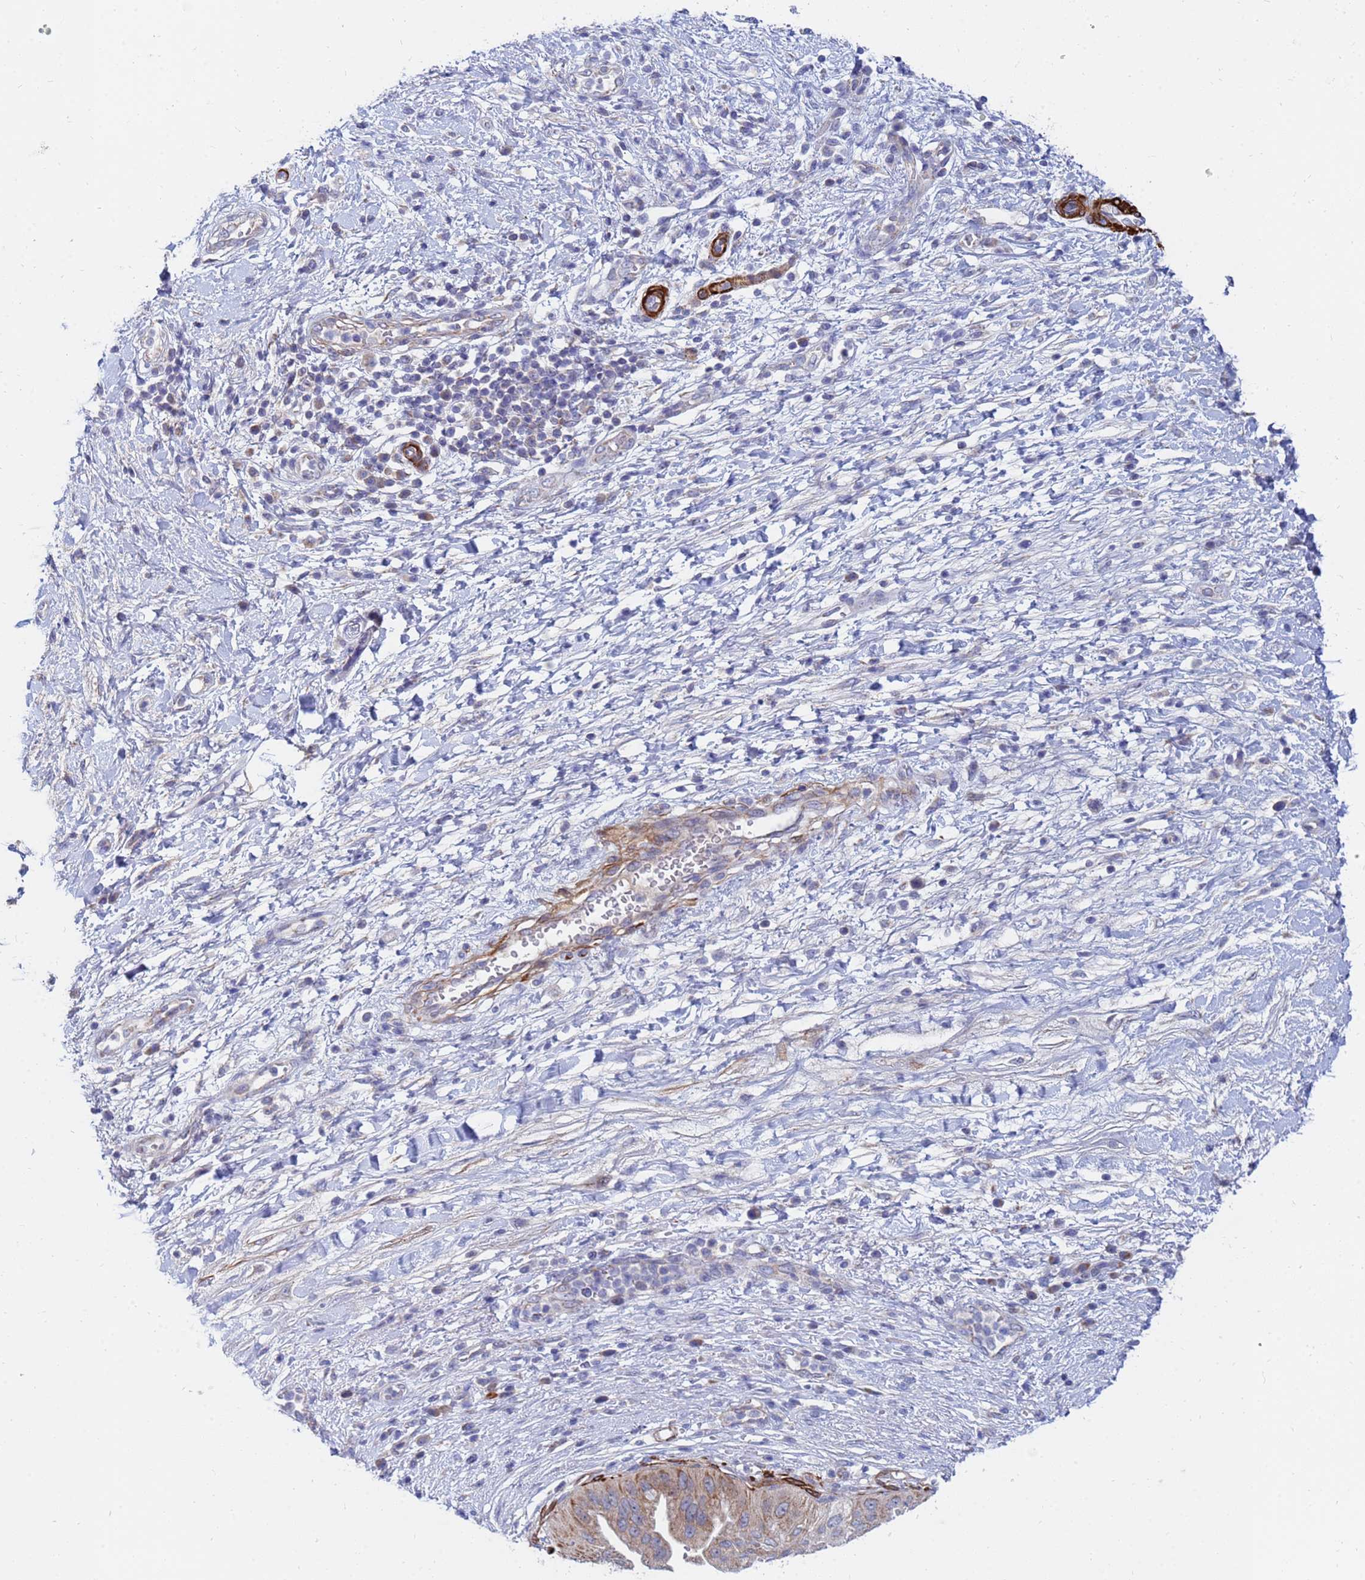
{"staining": {"intensity": "moderate", "quantity": ">75%", "location": "cytoplasmic/membranous"}, "tissue": "pancreatic cancer", "cell_type": "Tumor cells", "image_type": "cancer", "snomed": [{"axis": "morphology", "description": "Adenocarcinoma, NOS"}, {"axis": "topography", "description": "Pancreas"}], "caption": "Approximately >75% of tumor cells in human pancreatic cancer display moderate cytoplasmic/membranous protein expression as visualized by brown immunohistochemical staining.", "gene": "SDR39U1", "patient": {"sex": "male", "age": 68}}